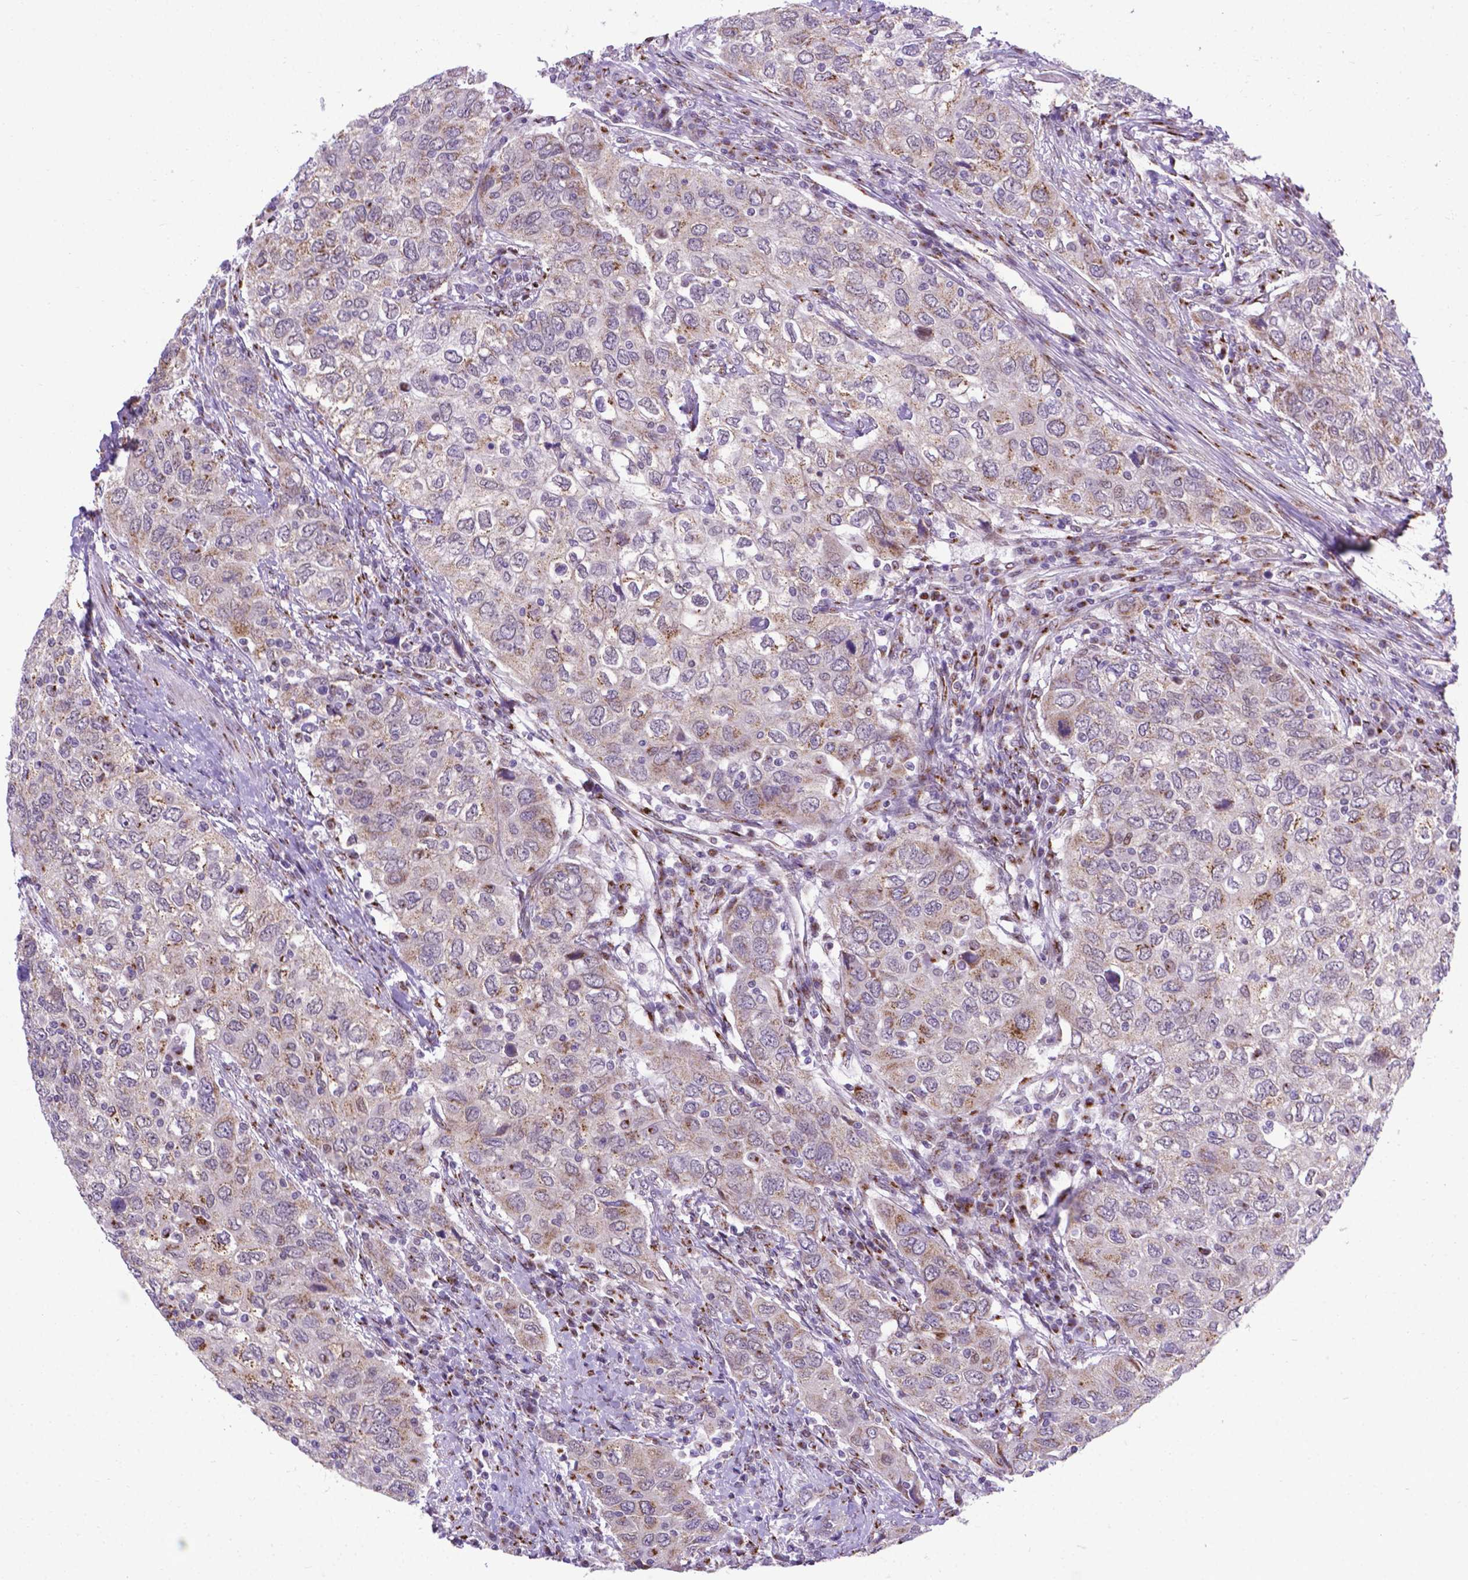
{"staining": {"intensity": "weak", "quantity": "25%-75%", "location": "cytoplasmic/membranous"}, "tissue": "urothelial cancer", "cell_type": "Tumor cells", "image_type": "cancer", "snomed": [{"axis": "morphology", "description": "Urothelial carcinoma, High grade"}, {"axis": "topography", "description": "Urinary bladder"}], "caption": "Urothelial cancer stained with a brown dye demonstrates weak cytoplasmic/membranous positive expression in about 25%-75% of tumor cells.", "gene": "MRPL10", "patient": {"sex": "male", "age": 76}}